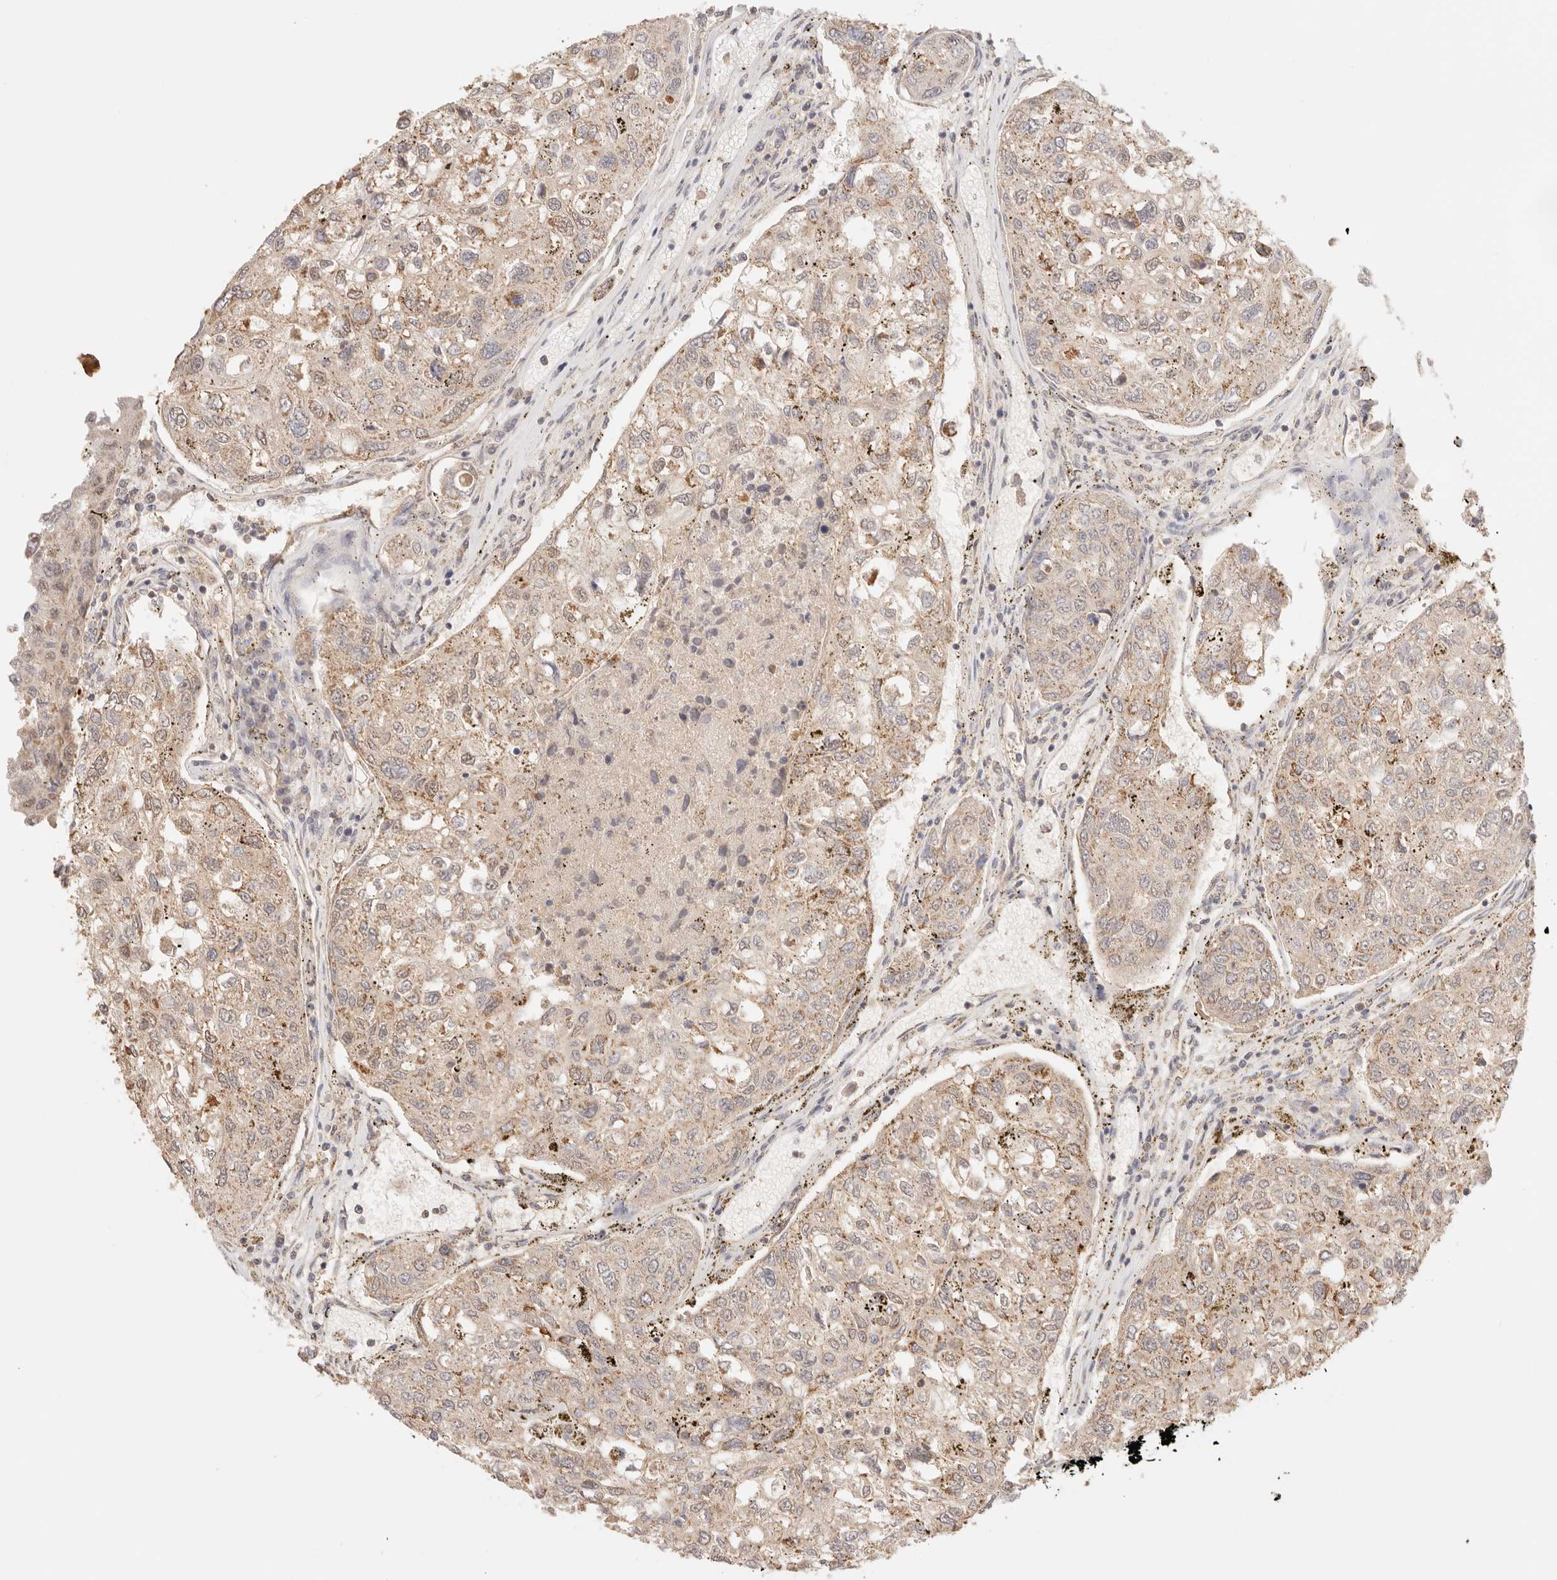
{"staining": {"intensity": "weak", "quantity": "25%-75%", "location": "cytoplasmic/membranous"}, "tissue": "urothelial cancer", "cell_type": "Tumor cells", "image_type": "cancer", "snomed": [{"axis": "morphology", "description": "Urothelial carcinoma, High grade"}, {"axis": "topography", "description": "Lymph node"}, {"axis": "topography", "description": "Urinary bladder"}], "caption": "A low amount of weak cytoplasmic/membranous expression is appreciated in about 25%-75% of tumor cells in urothelial cancer tissue.", "gene": "IL1R2", "patient": {"sex": "male", "age": 51}}